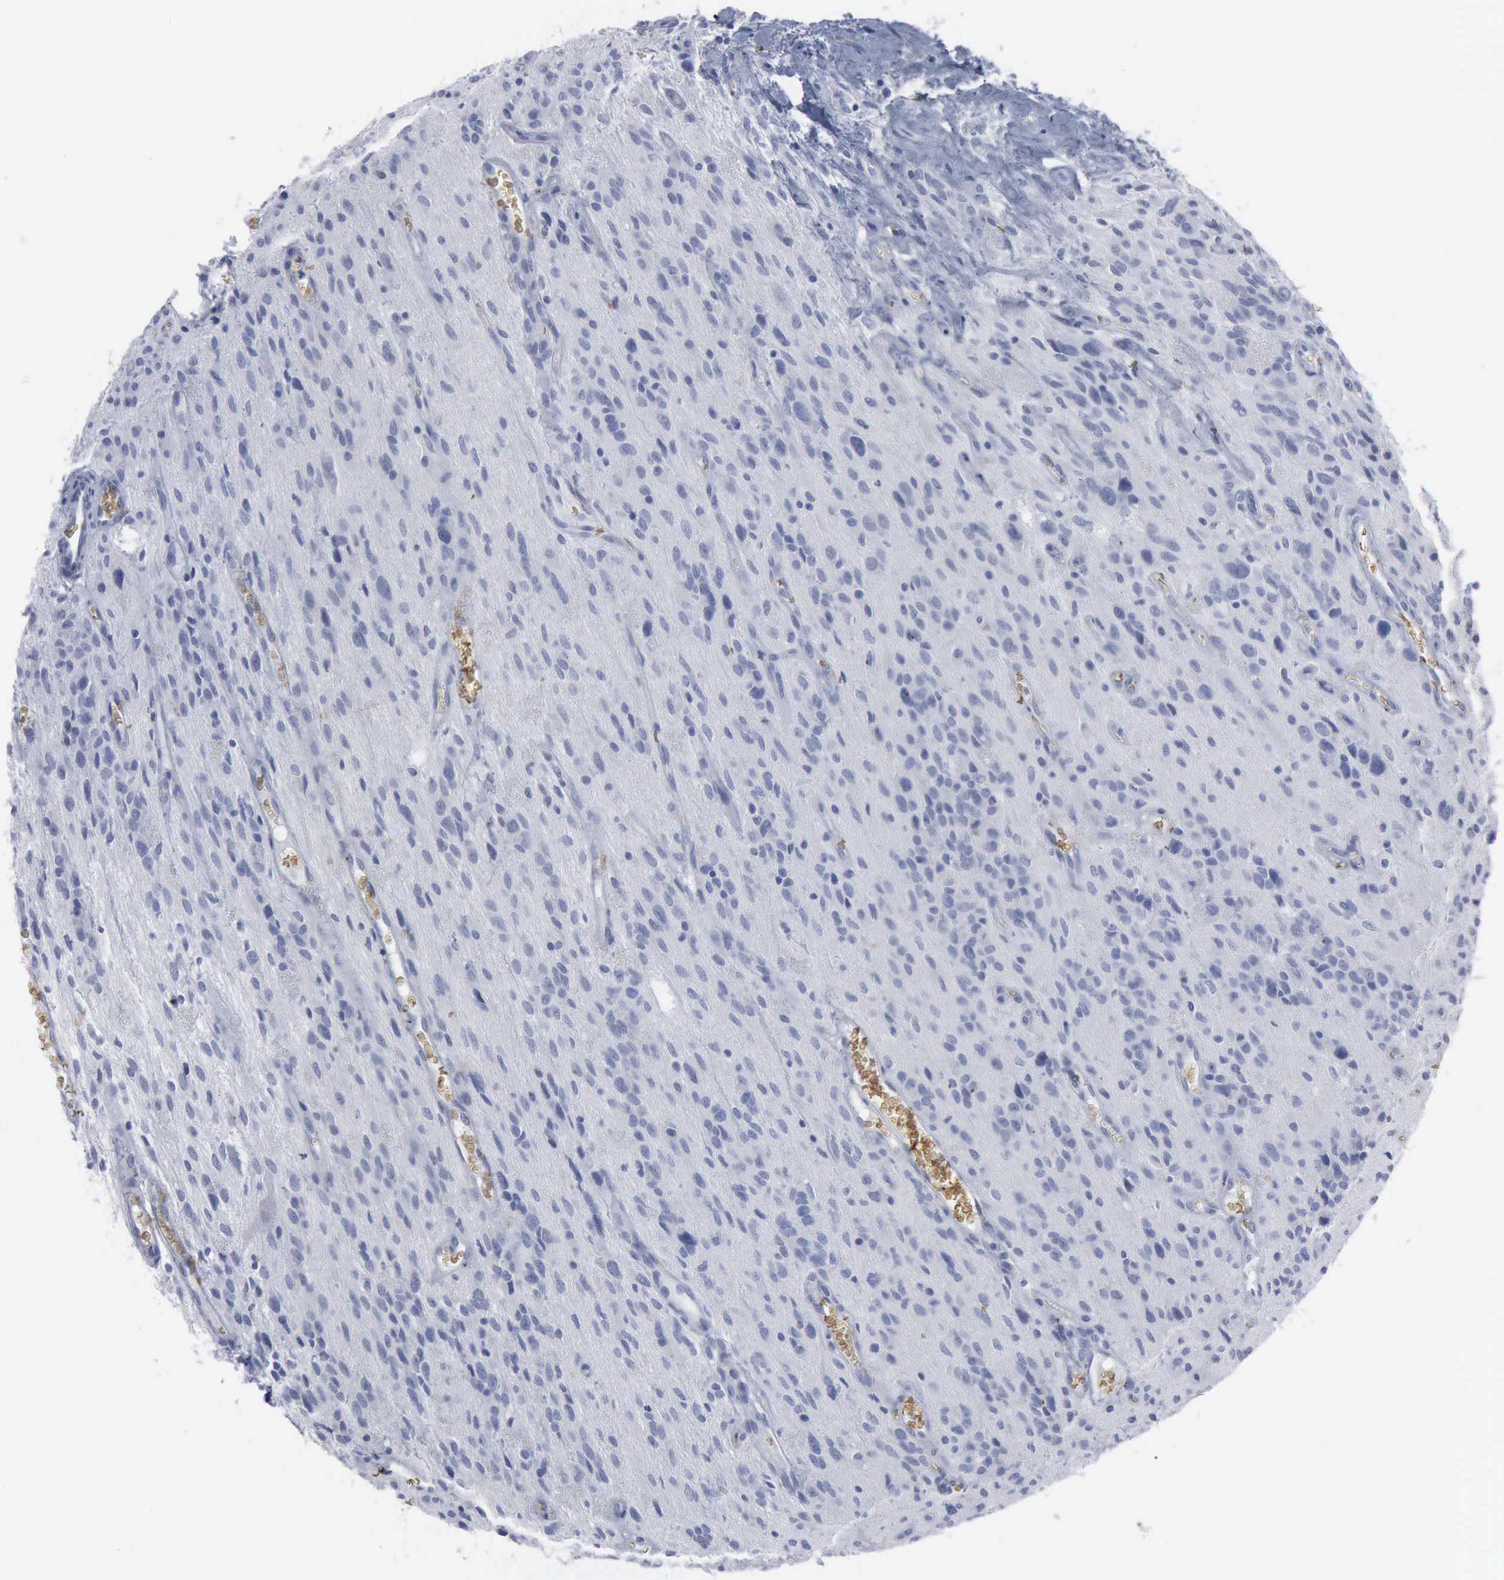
{"staining": {"intensity": "negative", "quantity": "none", "location": "none"}, "tissue": "glioma", "cell_type": "Tumor cells", "image_type": "cancer", "snomed": [{"axis": "morphology", "description": "Glioma, malignant, Low grade"}, {"axis": "topography", "description": "Brain"}], "caption": "Immunohistochemistry (IHC) of low-grade glioma (malignant) shows no positivity in tumor cells.", "gene": "TGFB1", "patient": {"sex": "female", "age": 15}}